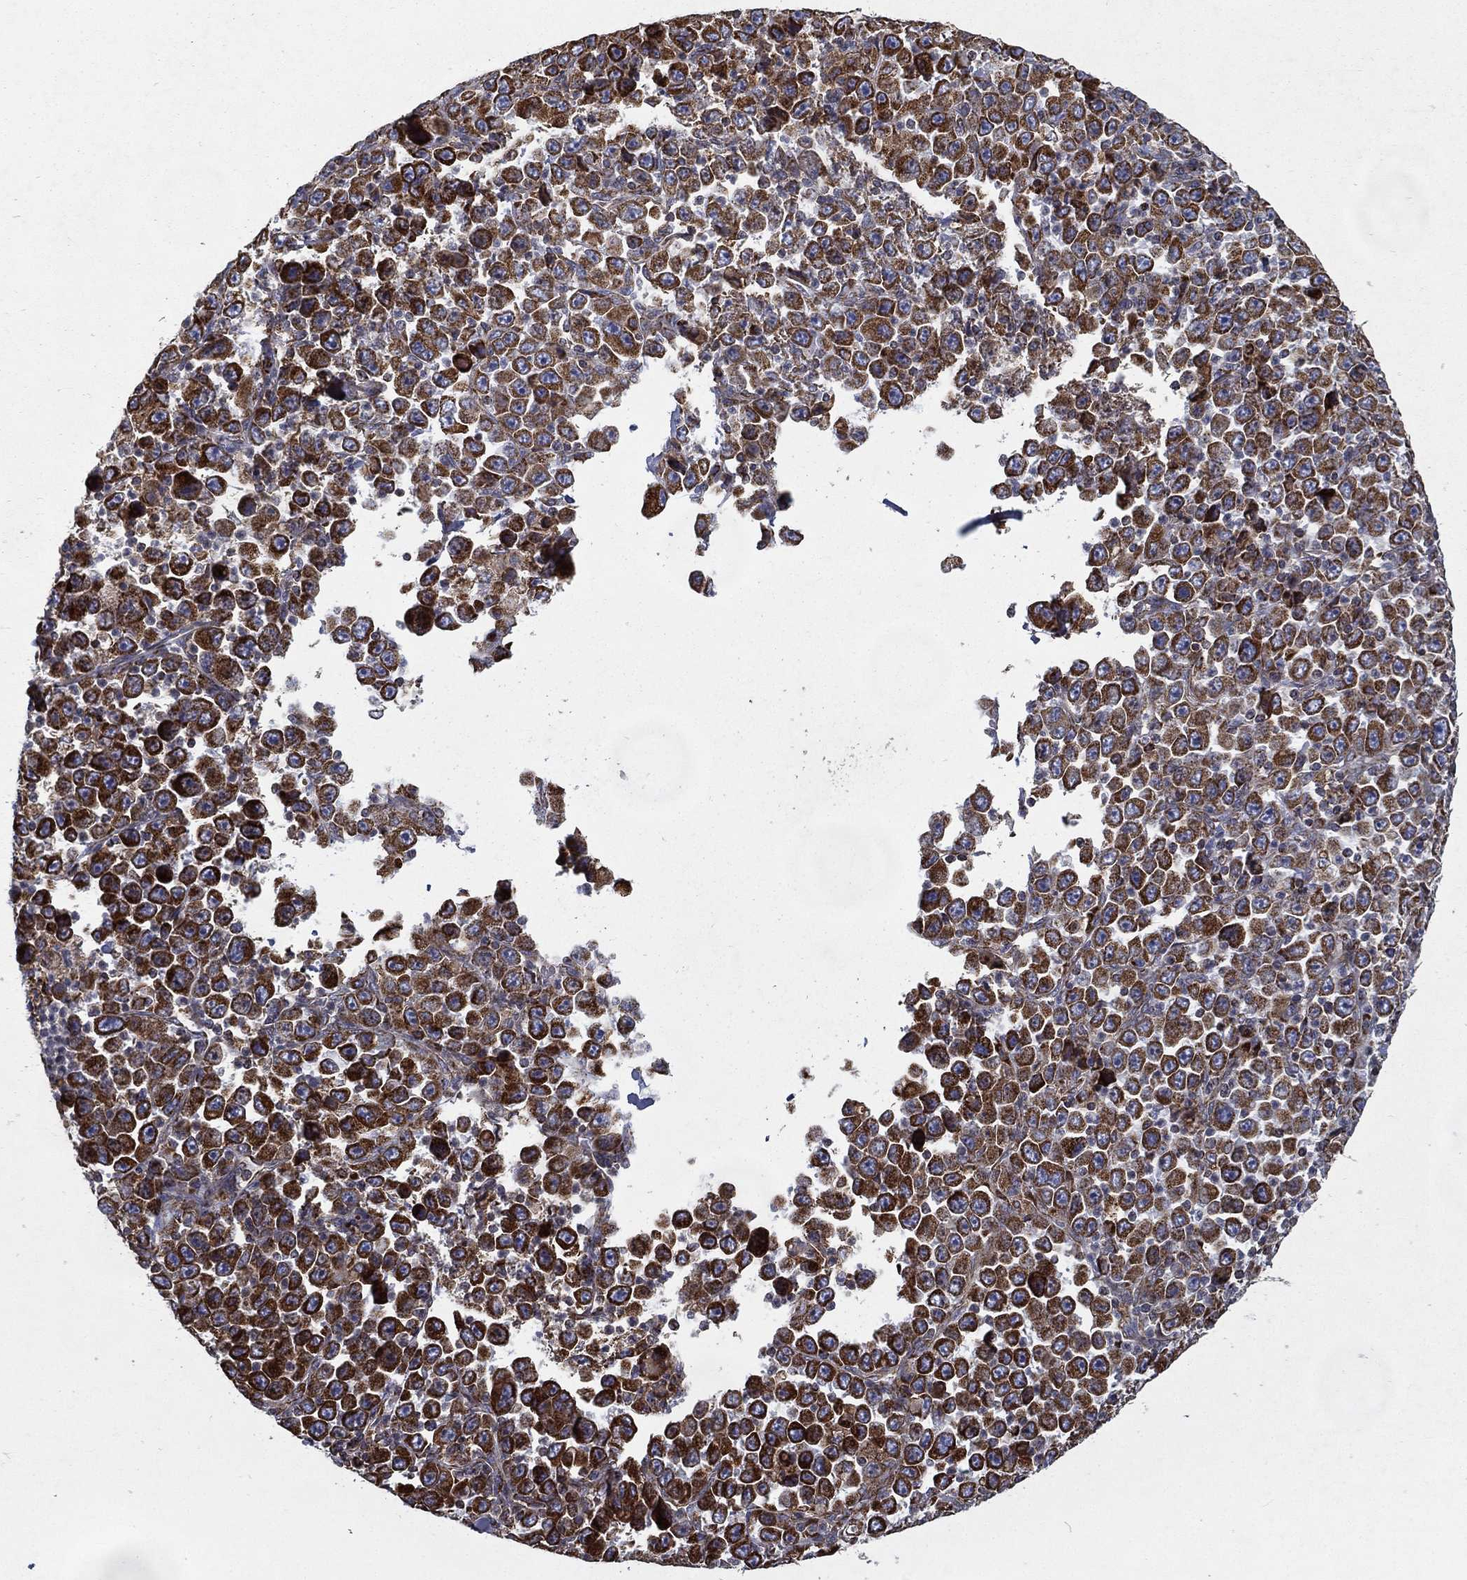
{"staining": {"intensity": "strong", "quantity": ">75%", "location": "cytoplasmic/membranous"}, "tissue": "stomach cancer", "cell_type": "Tumor cells", "image_type": "cancer", "snomed": [{"axis": "morphology", "description": "Normal tissue, NOS"}, {"axis": "morphology", "description": "Adenocarcinoma, NOS"}, {"axis": "topography", "description": "Stomach, upper"}, {"axis": "topography", "description": "Stomach"}], "caption": "Adenocarcinoma (stomach) stained with DAB (3,3'-diaminobenzidine) immunohistochemistry (IHC) demonstrates high levels of strong cytoplasmic/membranous staining in approximately >75% of tumor cells.", "gene": "MT-CYB", "patient": {"sex": "male", "age": 59}}